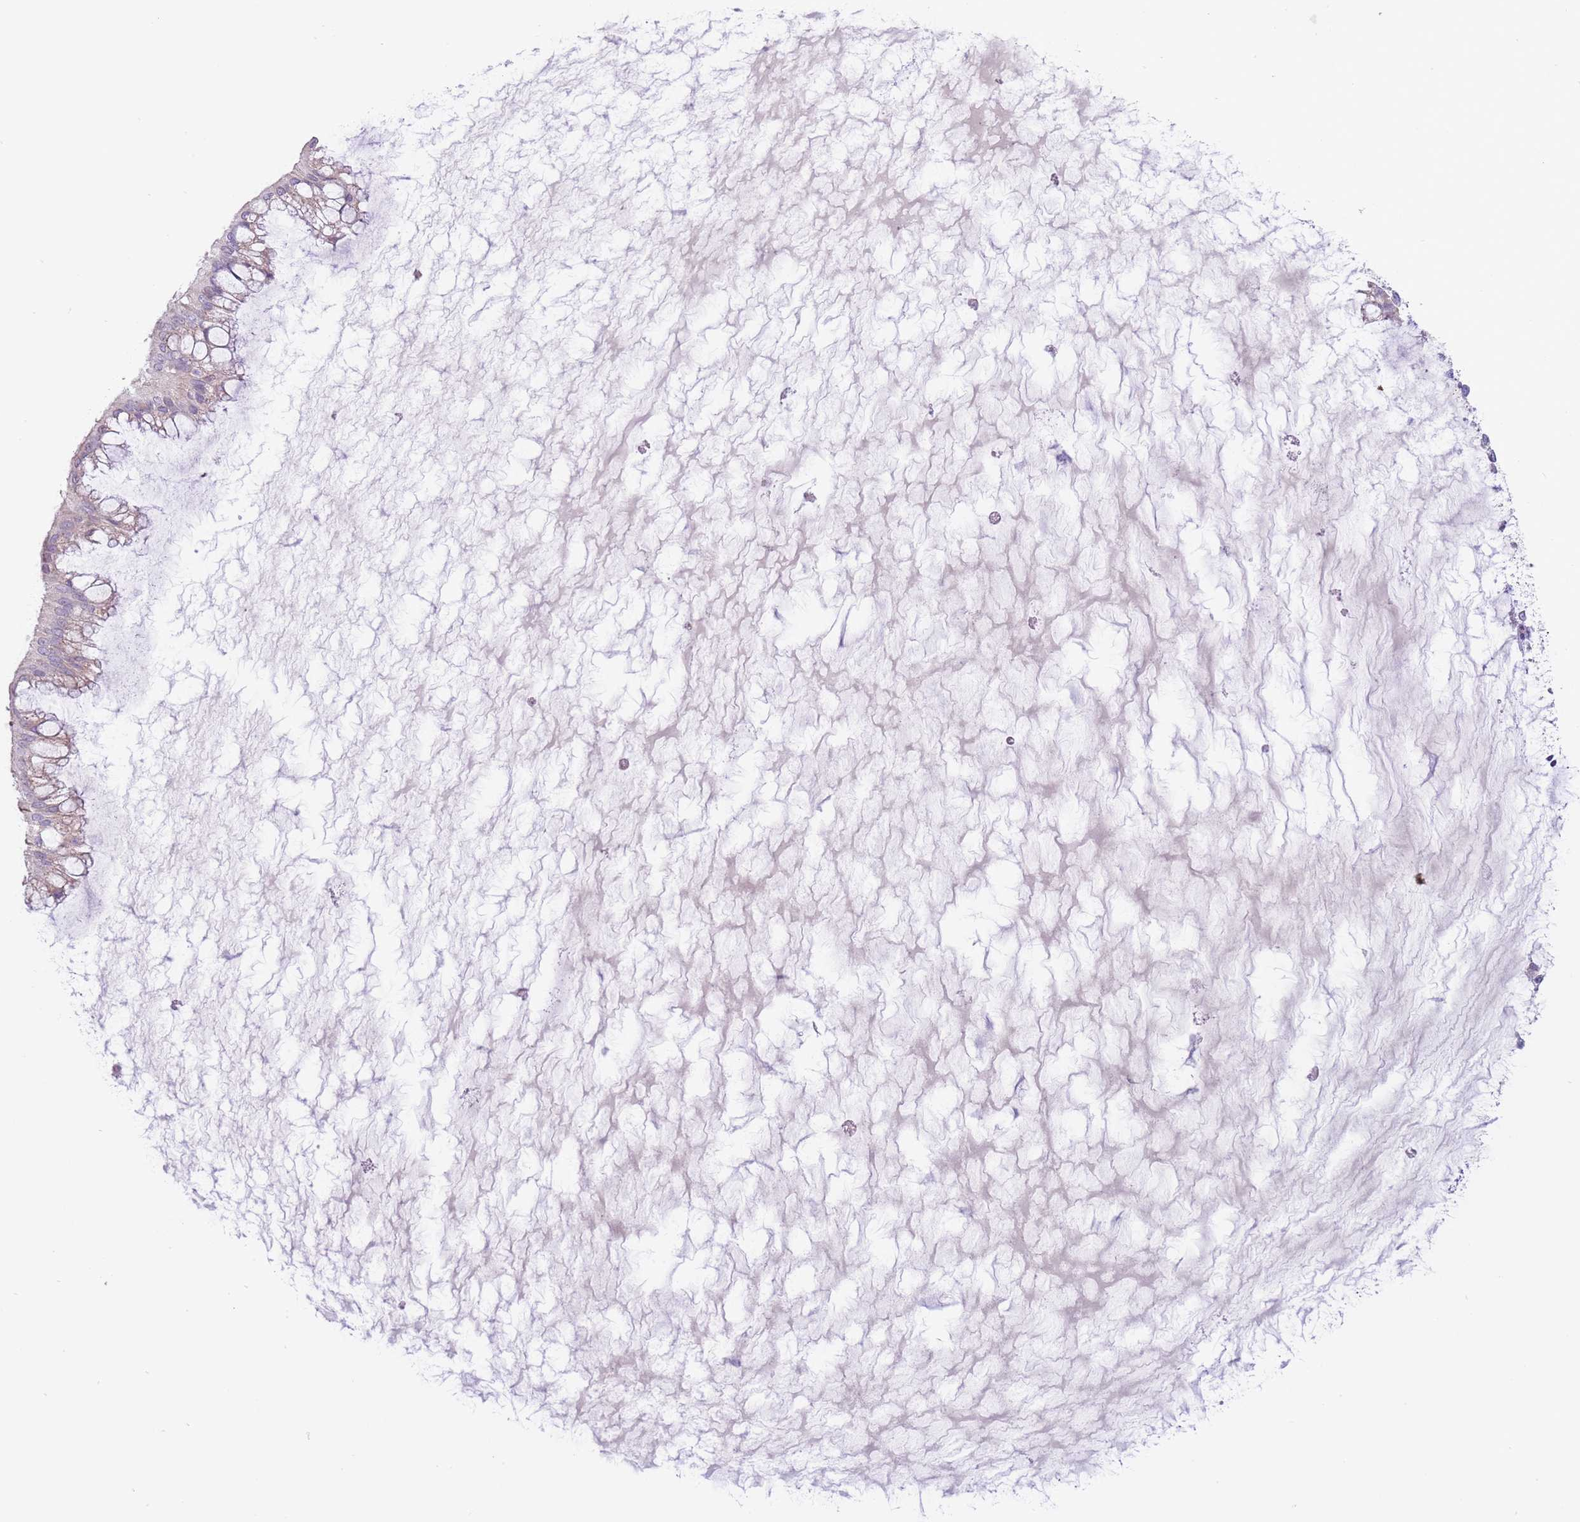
{"staining": {"intensity": "negative", "quantity": "none", "location": "none"}, "tissue": "ovarian cancer", "cell_type": "Tumor cells", "image_type": "cancer", "snomed": [{"axis": "morphology", "description": "Cystadenocarcinoma, mucinous, NOS"}, {"axis": "topography", "description": "Ovary"}], "caption": "The photomicrograph demonstrates no significant expression in tumor cells of ovarian mucinous cystadenocarcinoma.", "gene": "OAZ2", "patient": {"sex": "female", "age": 73}}